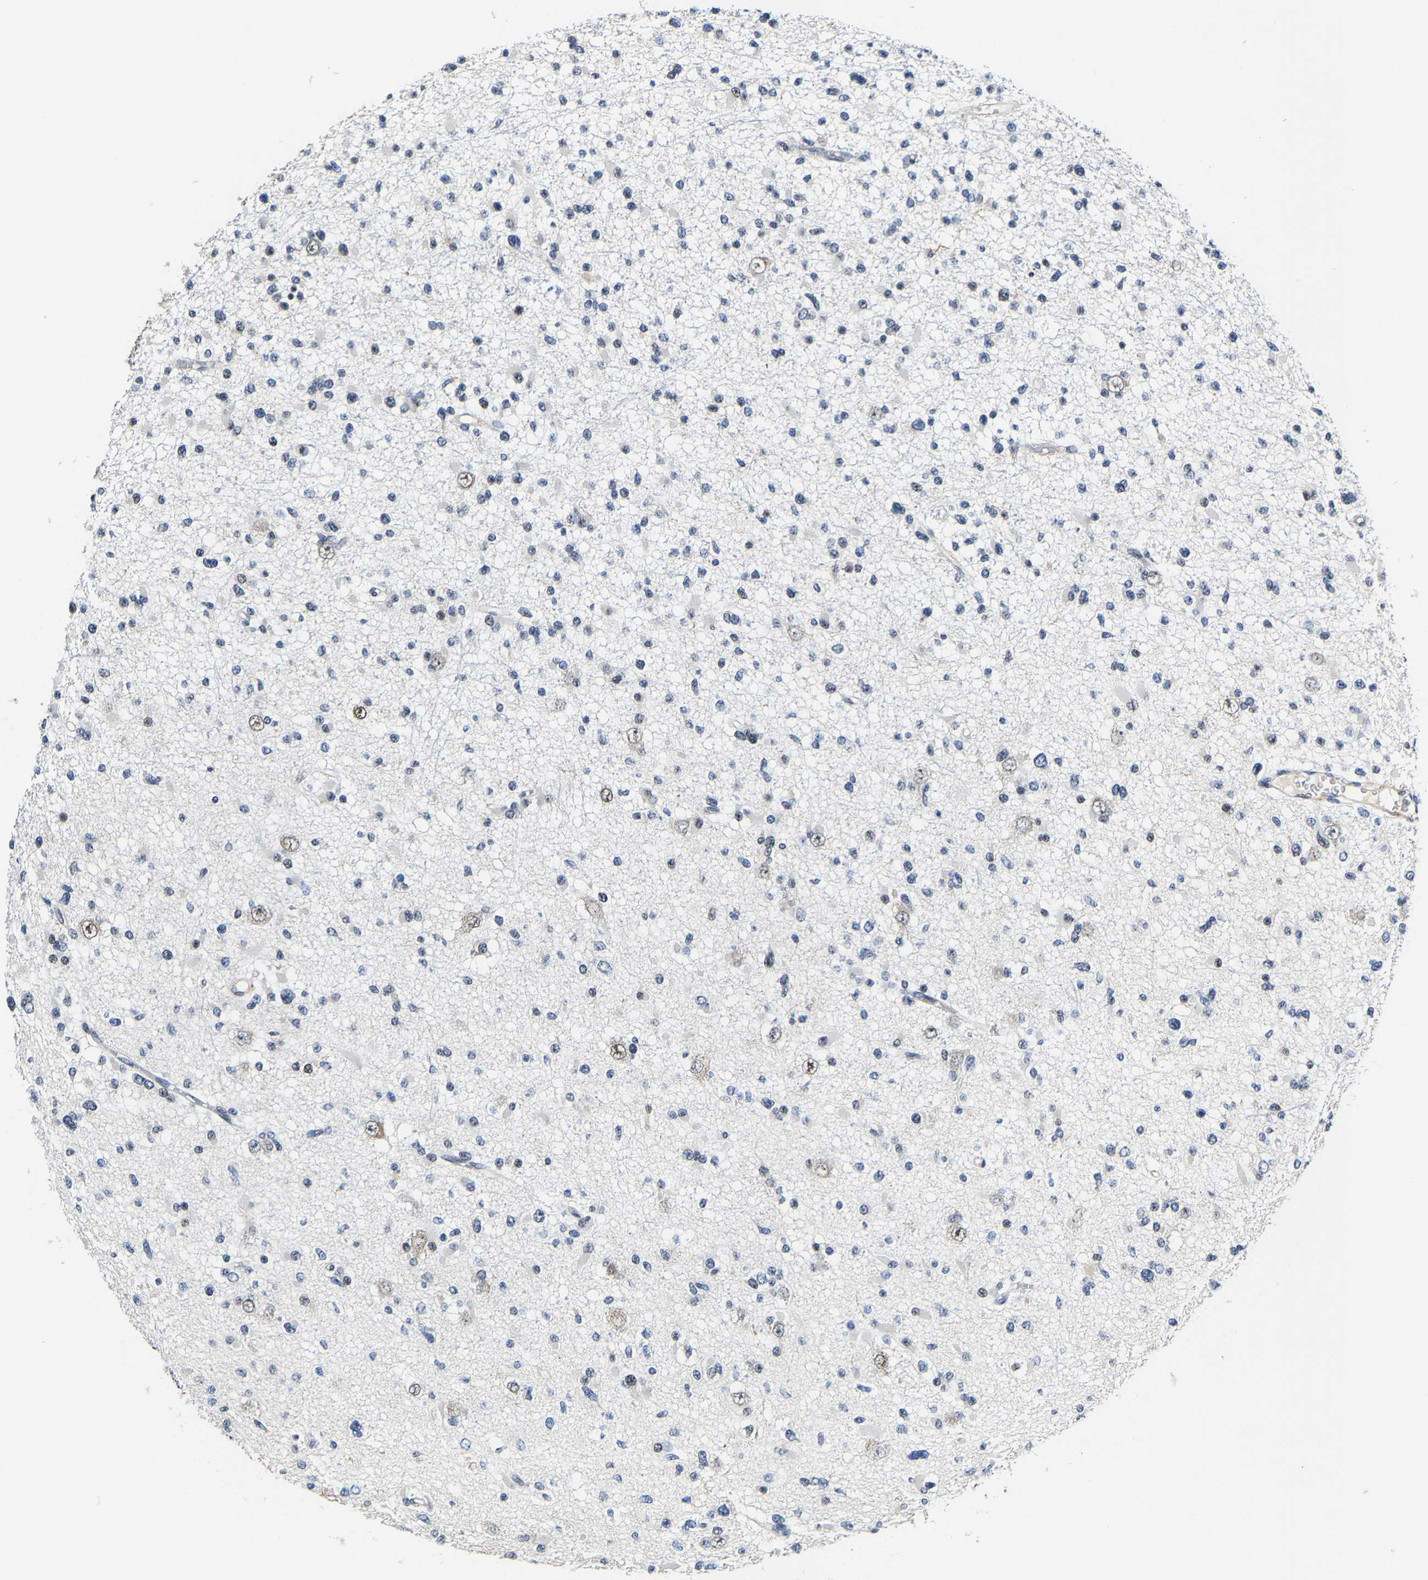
{"staining": {"intensity": "negative", "quantity": "none", "location": "none"}, "tissue": "glioma", "cell_type": "Tumor cells", "image_type": "cancer", "snomed": [{"axis": "morphology", "description": "Glioma, malignant, Low grade"}, {"axis": "topography", "description": "Brain"}], "caption": "Malignant low-grade glioma was stained to show a protein in brown. There is no significant positivity in tumor cells. The staining is performed using DAB brown chromogen with nuclei counter-stained in using hematoxylin.", "gene": "METTL1", "patient": {"sex": "female", "age": 22}}